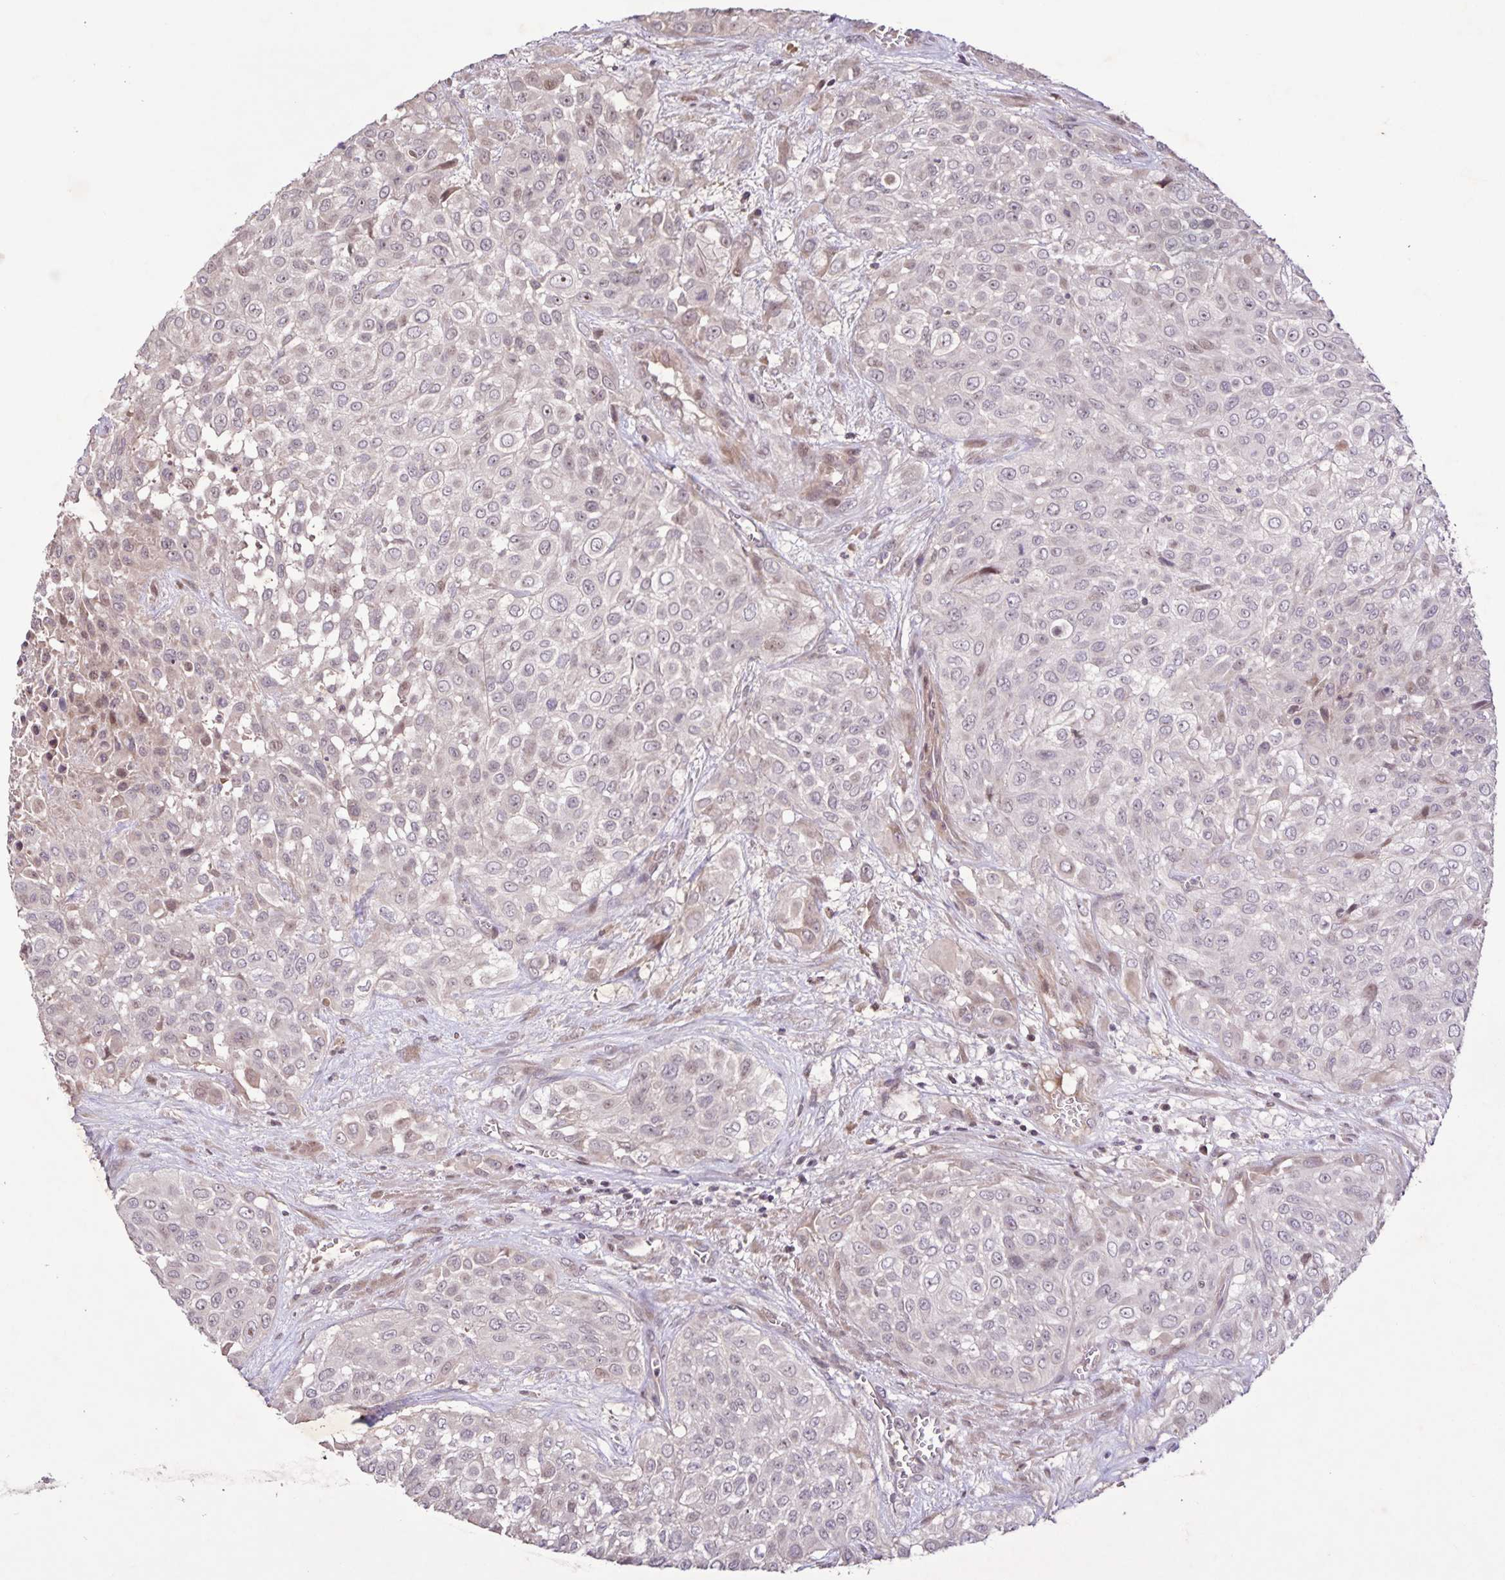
{"staining": {"intensity": "moderate", "quantity": "<25%", "location": "nuclear"}, "tissue": "urothelial cancer", "cell_type": "Tumor cells", "image_type": "cancer", "snomed": [{"axis": "morphology", "description": "Urothelial carcinoma, High grade"}, {"axis": "topography", "description": "Urinary bladder"}], "caption": "Human high-grade urothelial carcinoma stained for a protein (brown) exhibits moderate nuclear positive staining in approximately <25% of tumor cells.", "gene": "GDF2", "patient": {"sex": "male", "age": 57}}